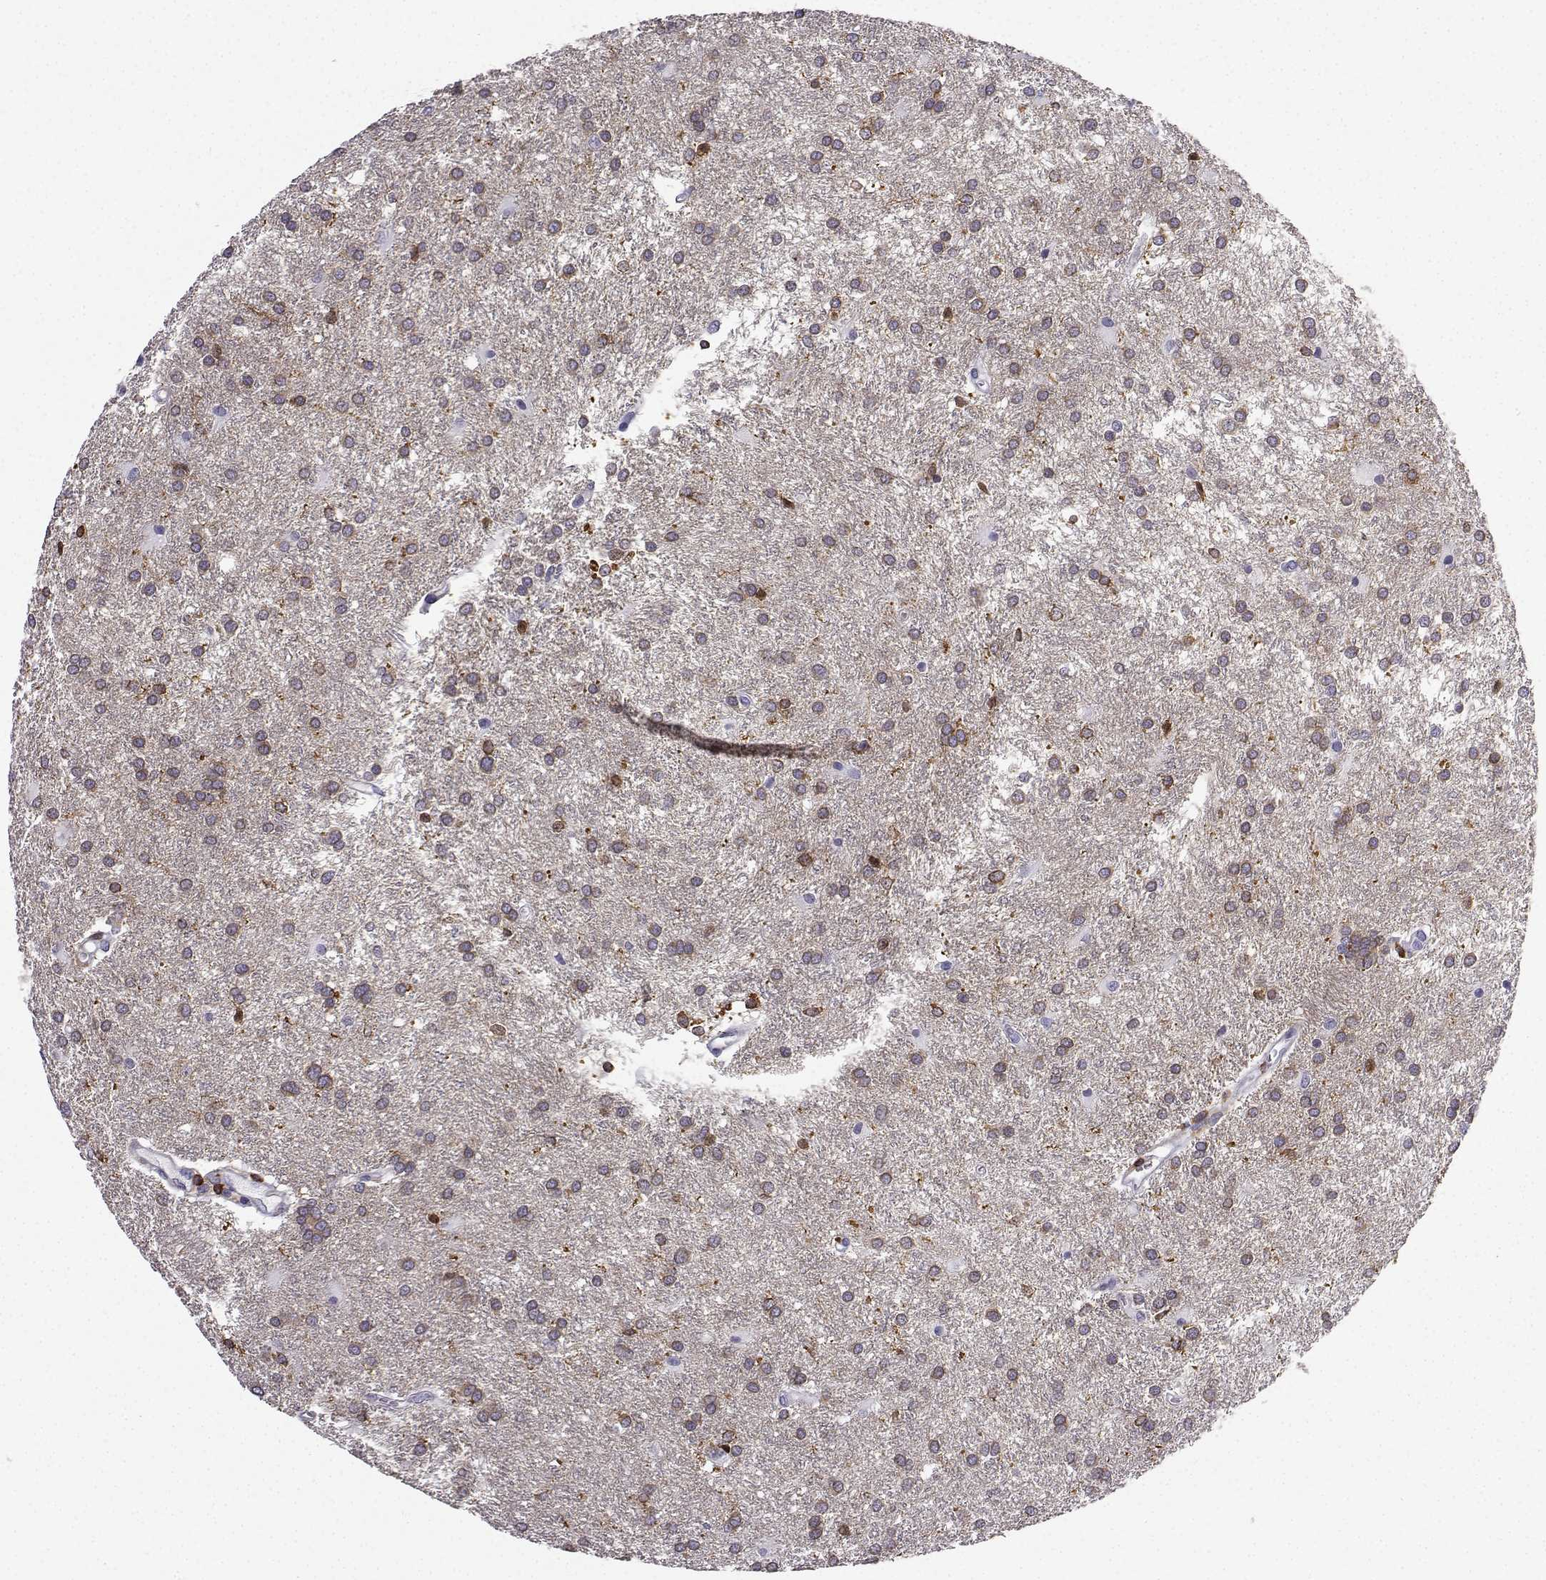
{"staining": {"intensity": "negative", "quantity": "none", "location": "none"}, "tissue": "glioma", "cell_type": "Tumor cells", "image_type": "cancer", "snomed": [{"axis": "morphology", "description": "Glioma, malignant, Low grade"}, {"axis": "topography", "description": "Brain"}], "caption": "An image of human low-grade glioma (malignant) is negative for staining in tumor cells.", "gene": "DOCK10", "patient": {"sex": "female", "age": 32}}